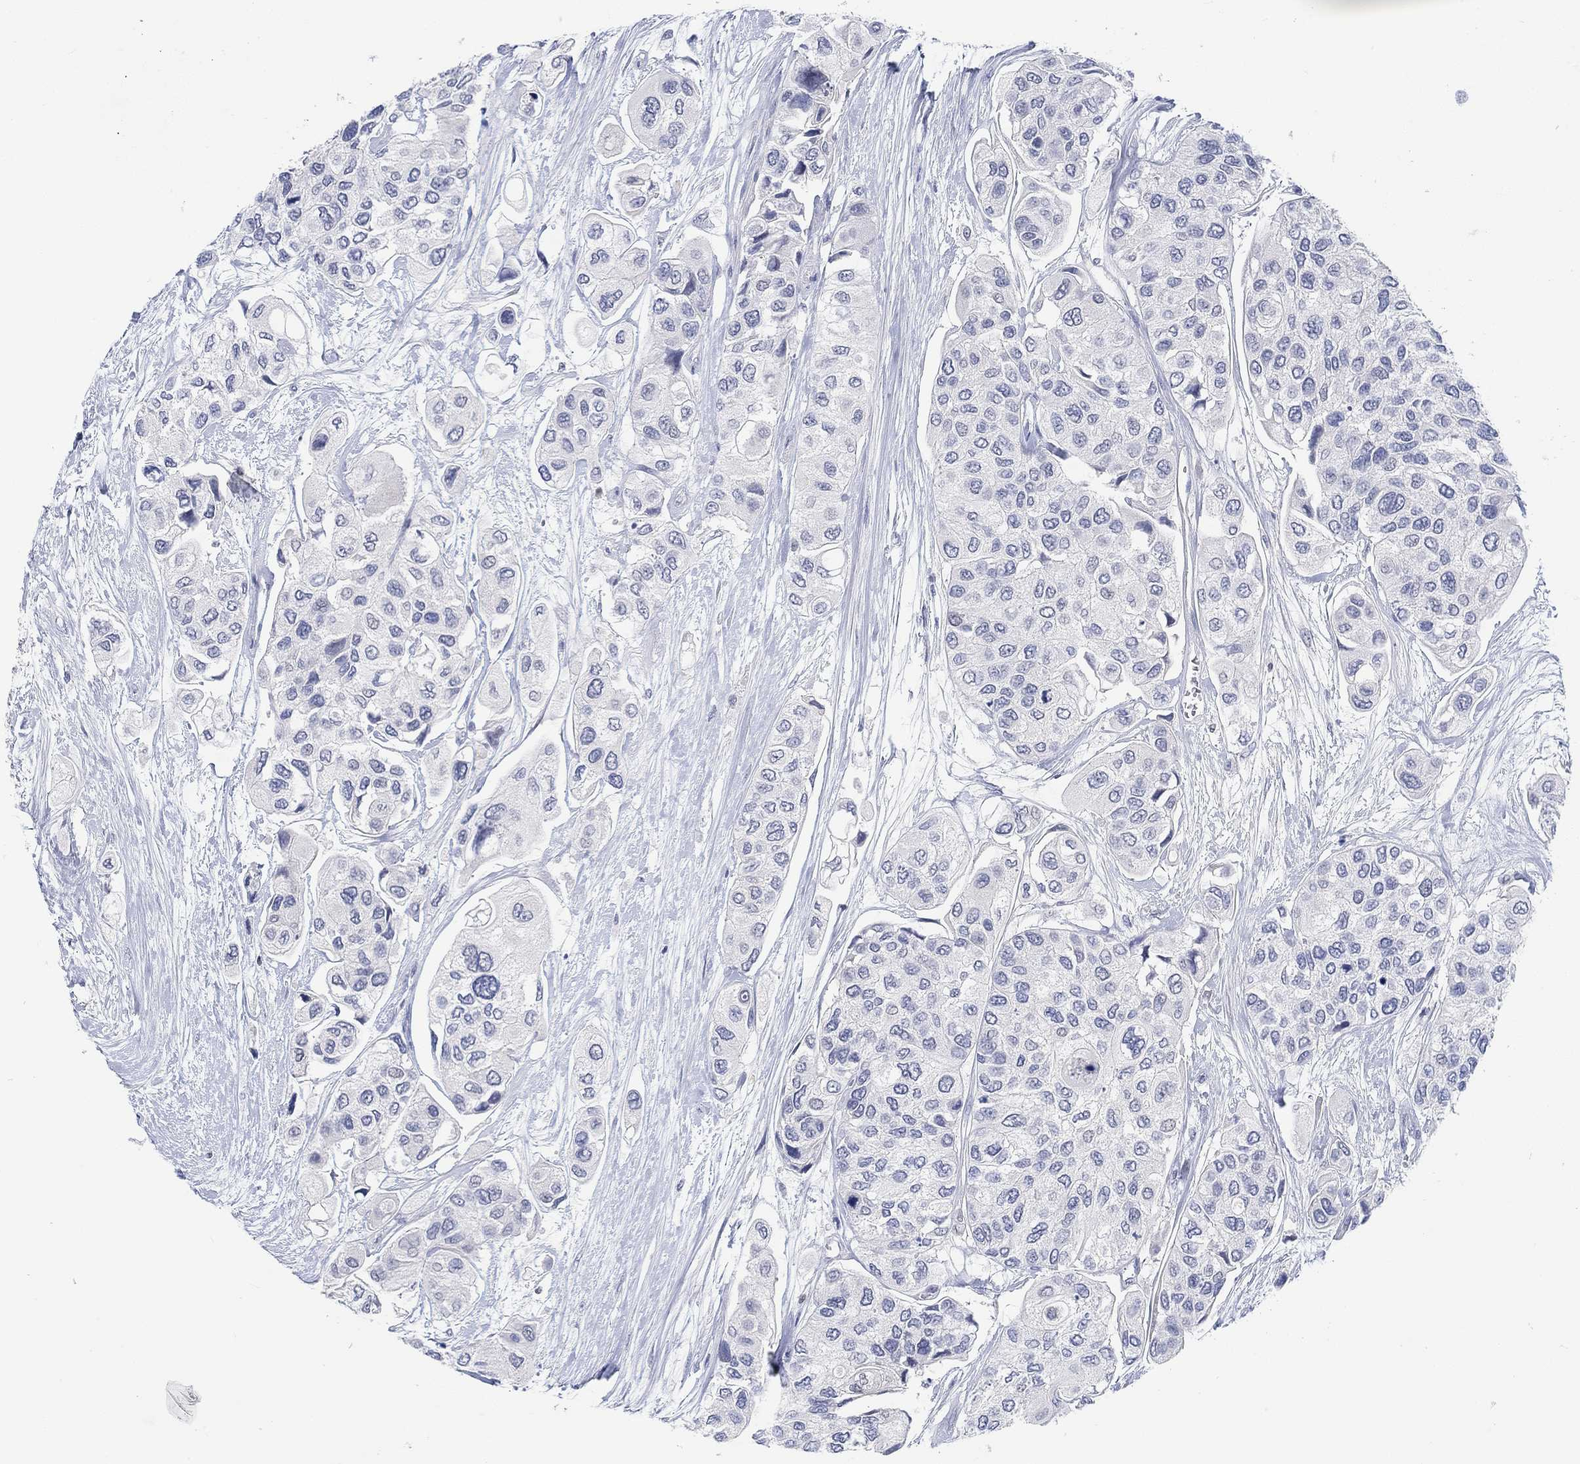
{"staining": {"intensity": "negative", "quantity": "none", "location": "none"}, "tissue": "urothelial cancer", "cell_type": "Tumor cells", "image_type": "cancer", "snomed": [{"axis": "morphology", "description": "Urothelial carcinoma, High grade"}, {"axis": "topography", "description": "Urinary bladder"}], "caption": "Urothelial carcinoma (high-grade) stained for a protein using immunohistochemistry (IHC) demonstrates no expression tumor cells.", "gene": "DLK1", "patient": {"sex": "male", "age": 77}}